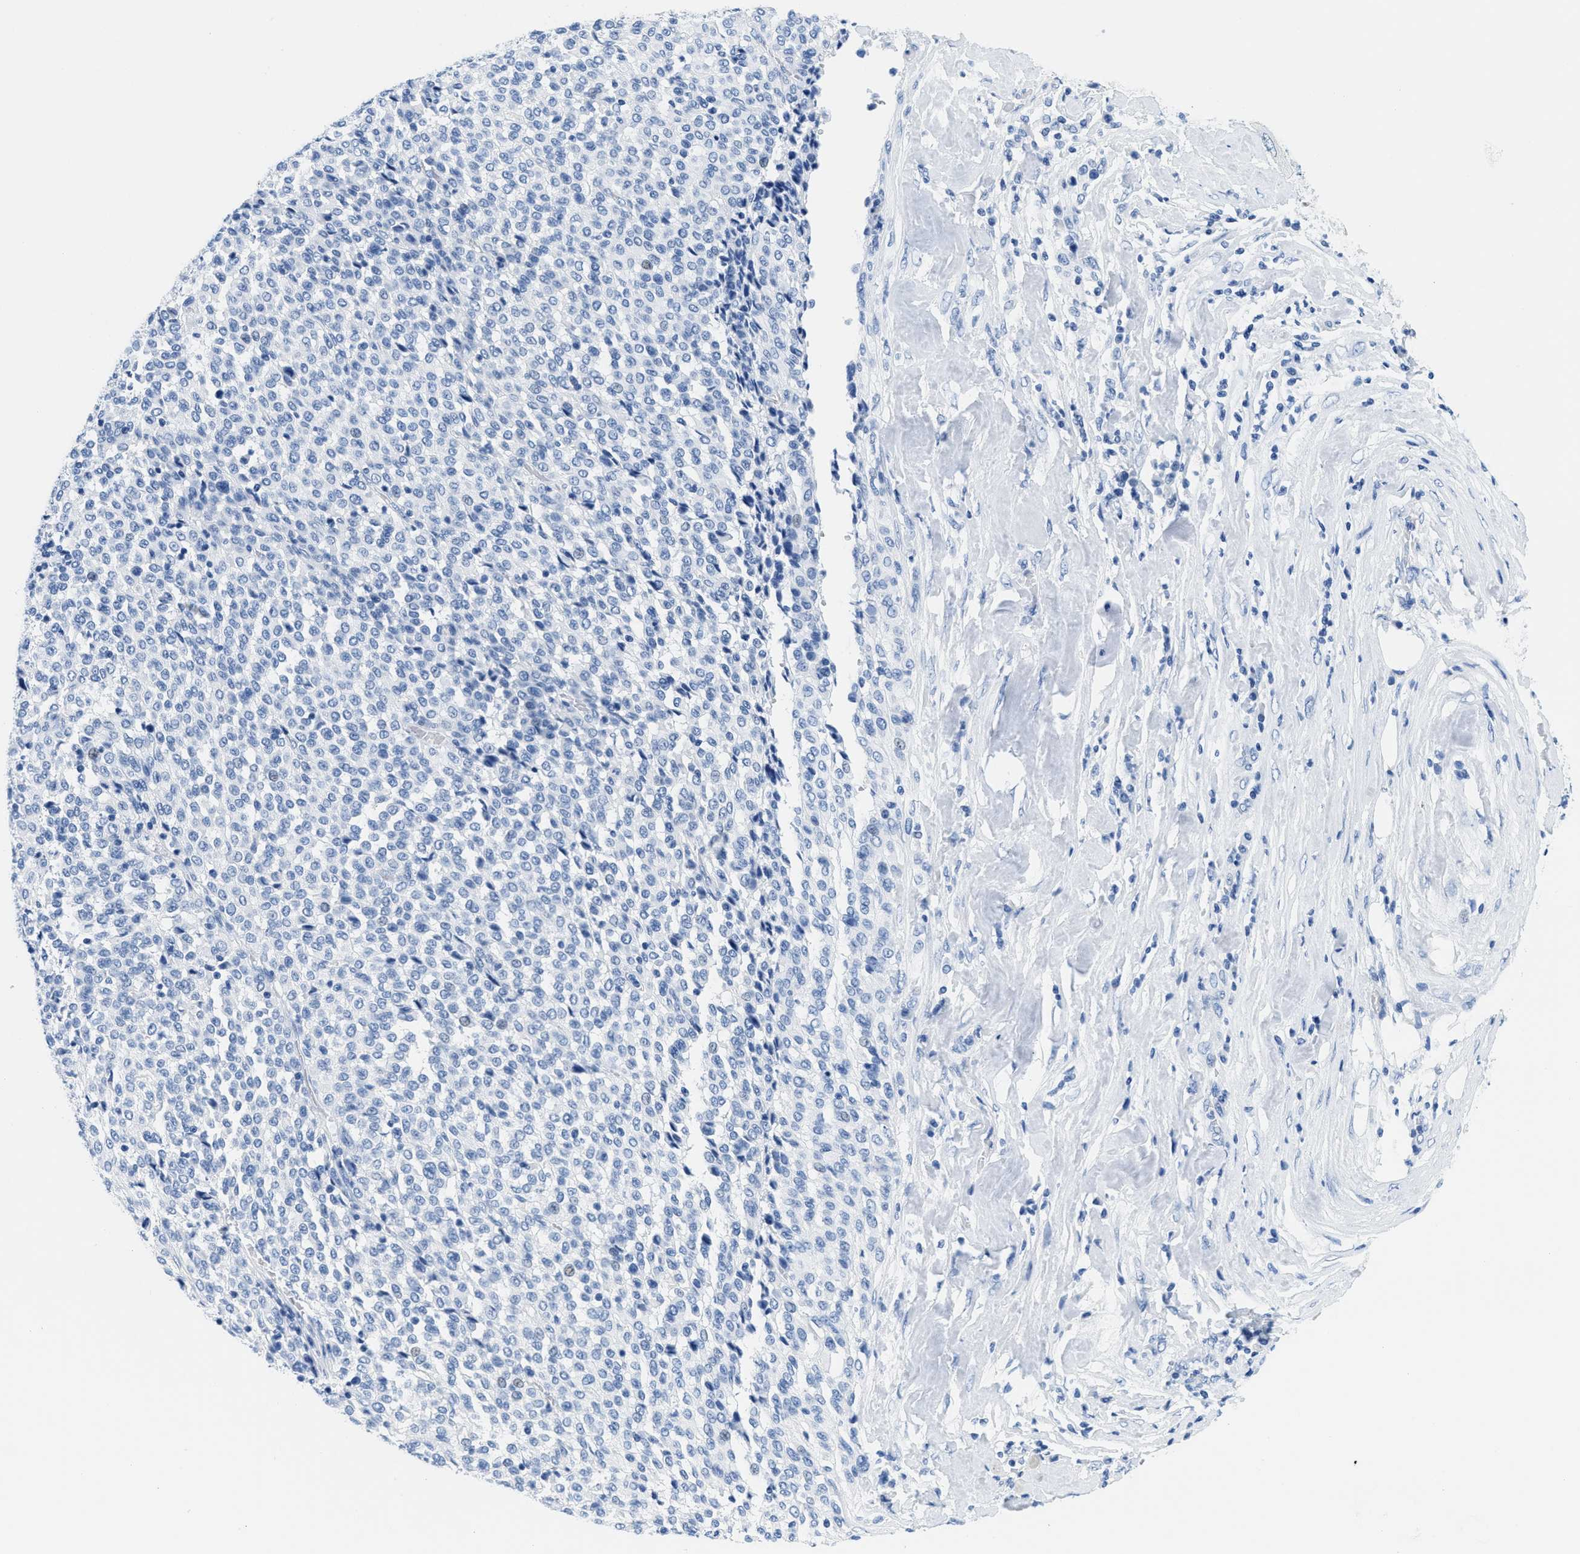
{"staining": {"intensity": "negative", "quantity": "none", "location": "none"}, "tissue": "melanoma", "cell_type": "Tumor cells", "image_type": "cancer", "snomed": [{"axis": "morphology", "description": "Malignant melanoma, Metastatic site"}, {"axis": "topography", "description": "Pancreas"}], "caption": "Image shows no significant protein positivity in tumor cells of melanoma. (Brightfield microscopy of DAB immunohistochemistry (IHC) at high magnification).", "gene": "GSN", "patient": {"sex": "female", "age": 30}}